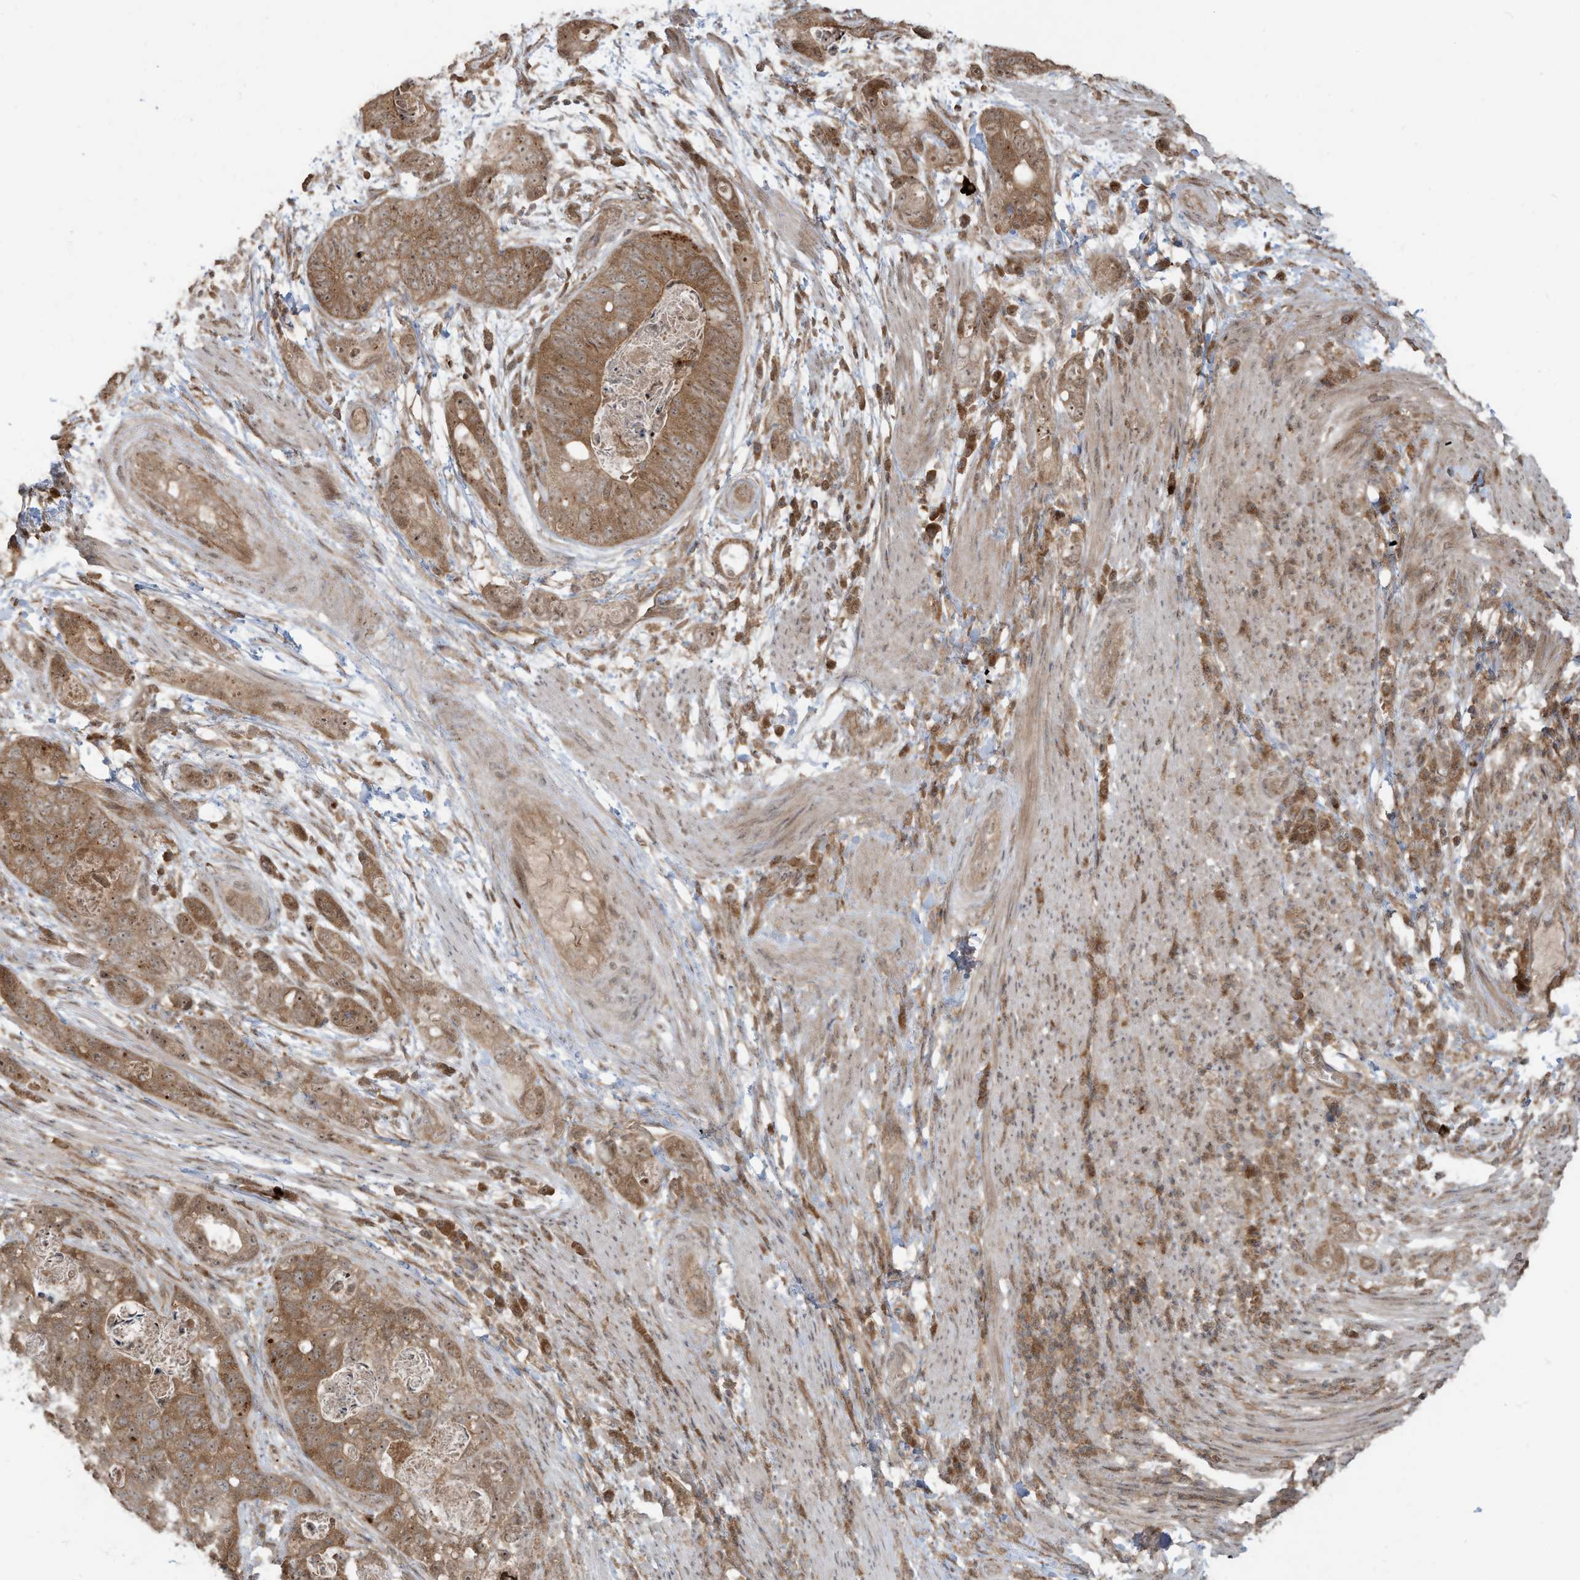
{"staining": {"intensity": "moderate", "quantity": ">75%", "location": "cytoplasmic/membranous,nuclear"}, "tissue": "stomach cancer", "cell_type": "Tumor cells", "image_type": "cancer", "snomed": [{"axis": "morphology", "description": "Adenocarcinoma, NOS"}, {"axis": "topography", "description": "Stomach"}], "caption": "Immunohistochemistry photomicrograph of neoplastic tissue: human stomach cancer (adenocarcinoma) stained using immunohistochemistry (IHC) exhibits medium levels of moderate protein expression localized specifically in the cytoplasmic/membranous and nuclear of tumor cells, appearing as a cytoplasmic/membranous and nuclear brown color.", "gene": "CARF", "patient": {"sex": "female", "age": 89}}